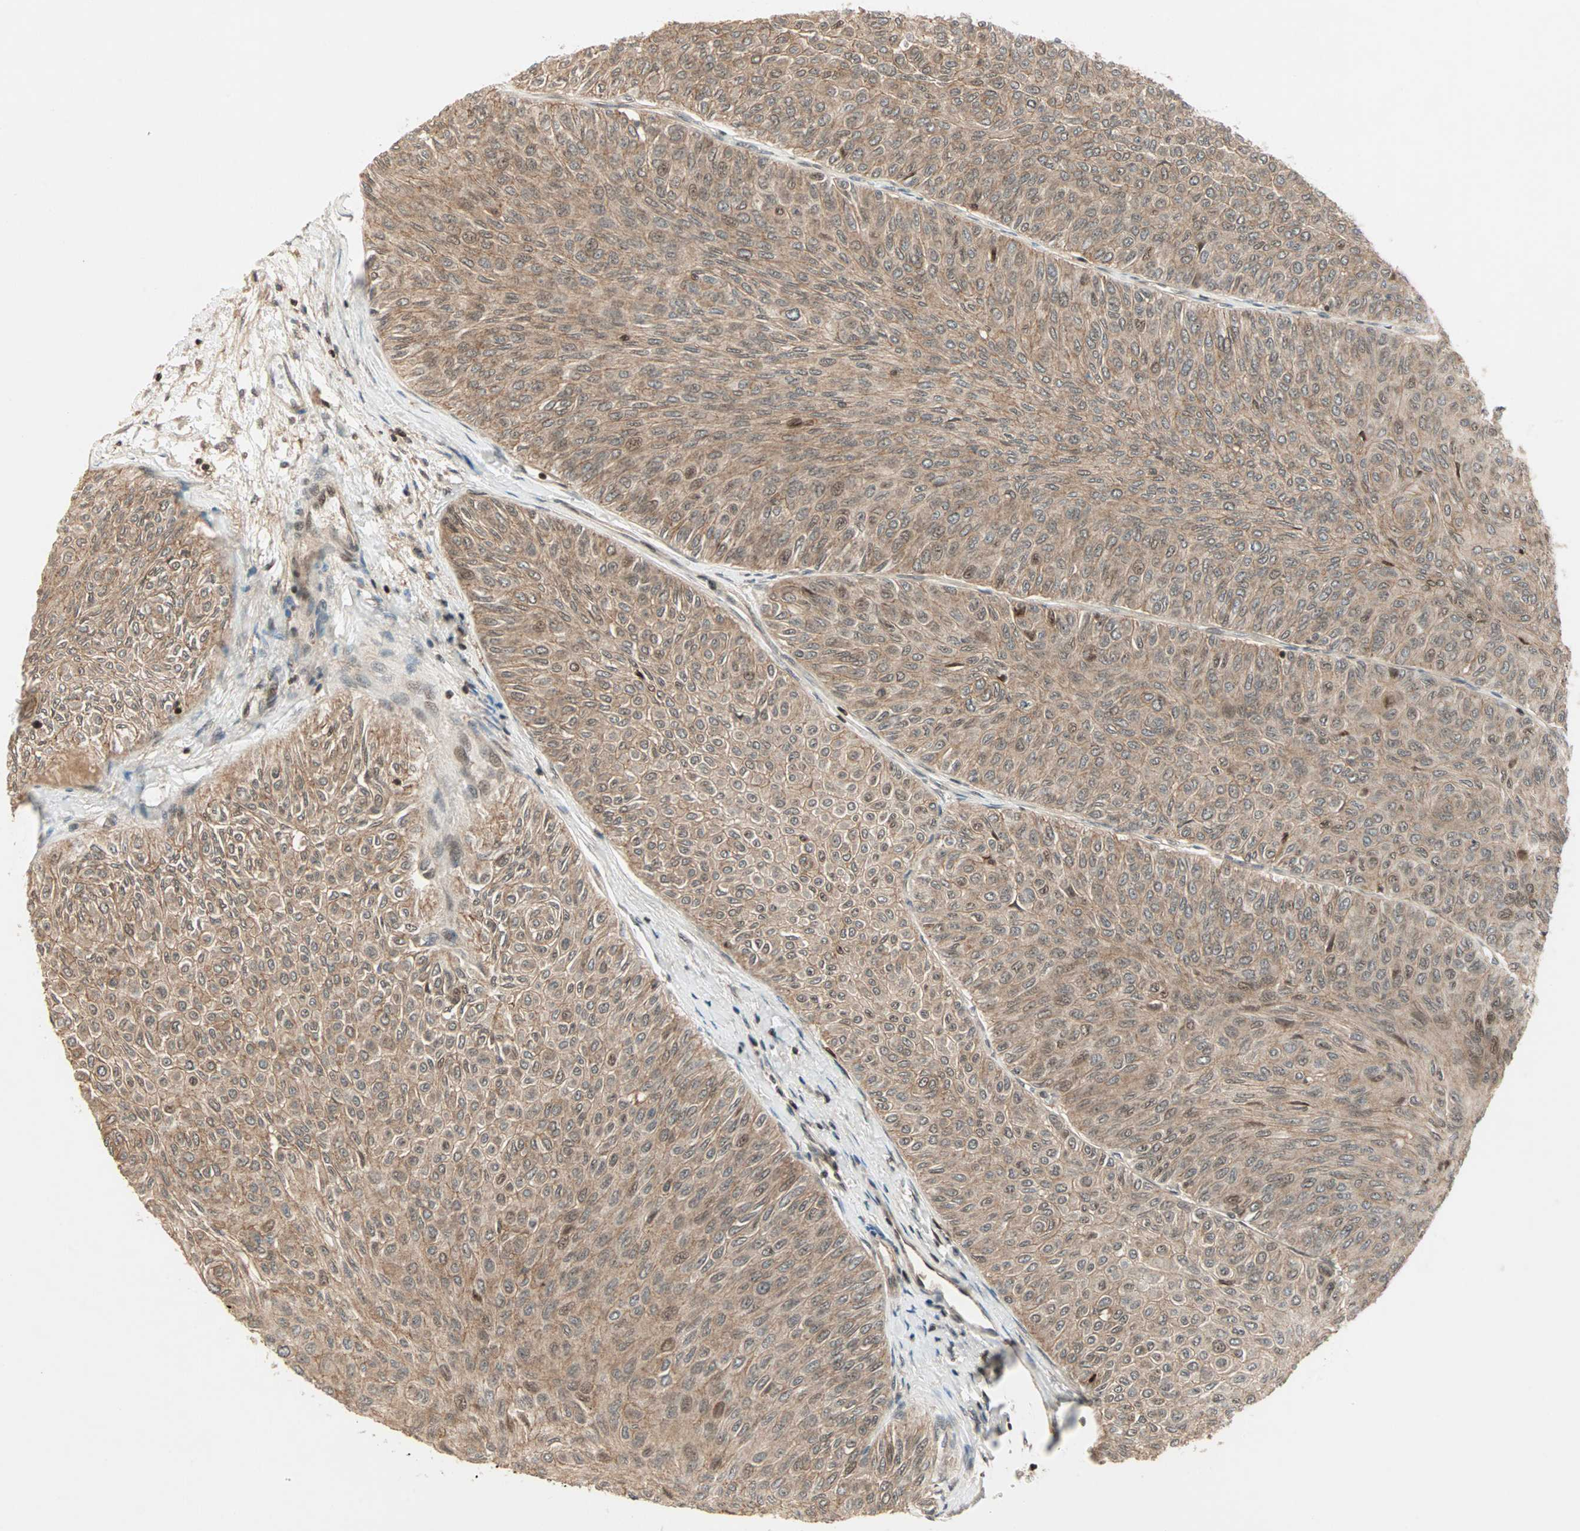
{"staining": {"intensity": "moderate", "quantity": ">75%", "location": "cytoplasmic/membranous,nuclear"}, "tissue": "urothelial cancer", "cell_type": "Tumor cells", "image_type": "cancer", "snomed": [{"axis": "morphology", "description": "Urothelial carcinoma, Low grade"}, {"axis": "topography", "description": "Urinary bladder"}], "caption": "Moderate cytoplasmic/membranous and nuclear protein positivity is identified in approximately >75% of tumor cells in urothelial cancer. (Brightfield microscopy of DAB IHC at high magnification).", "gene": "ZBED9", "patient": {"sex": "male", "age": 78}}